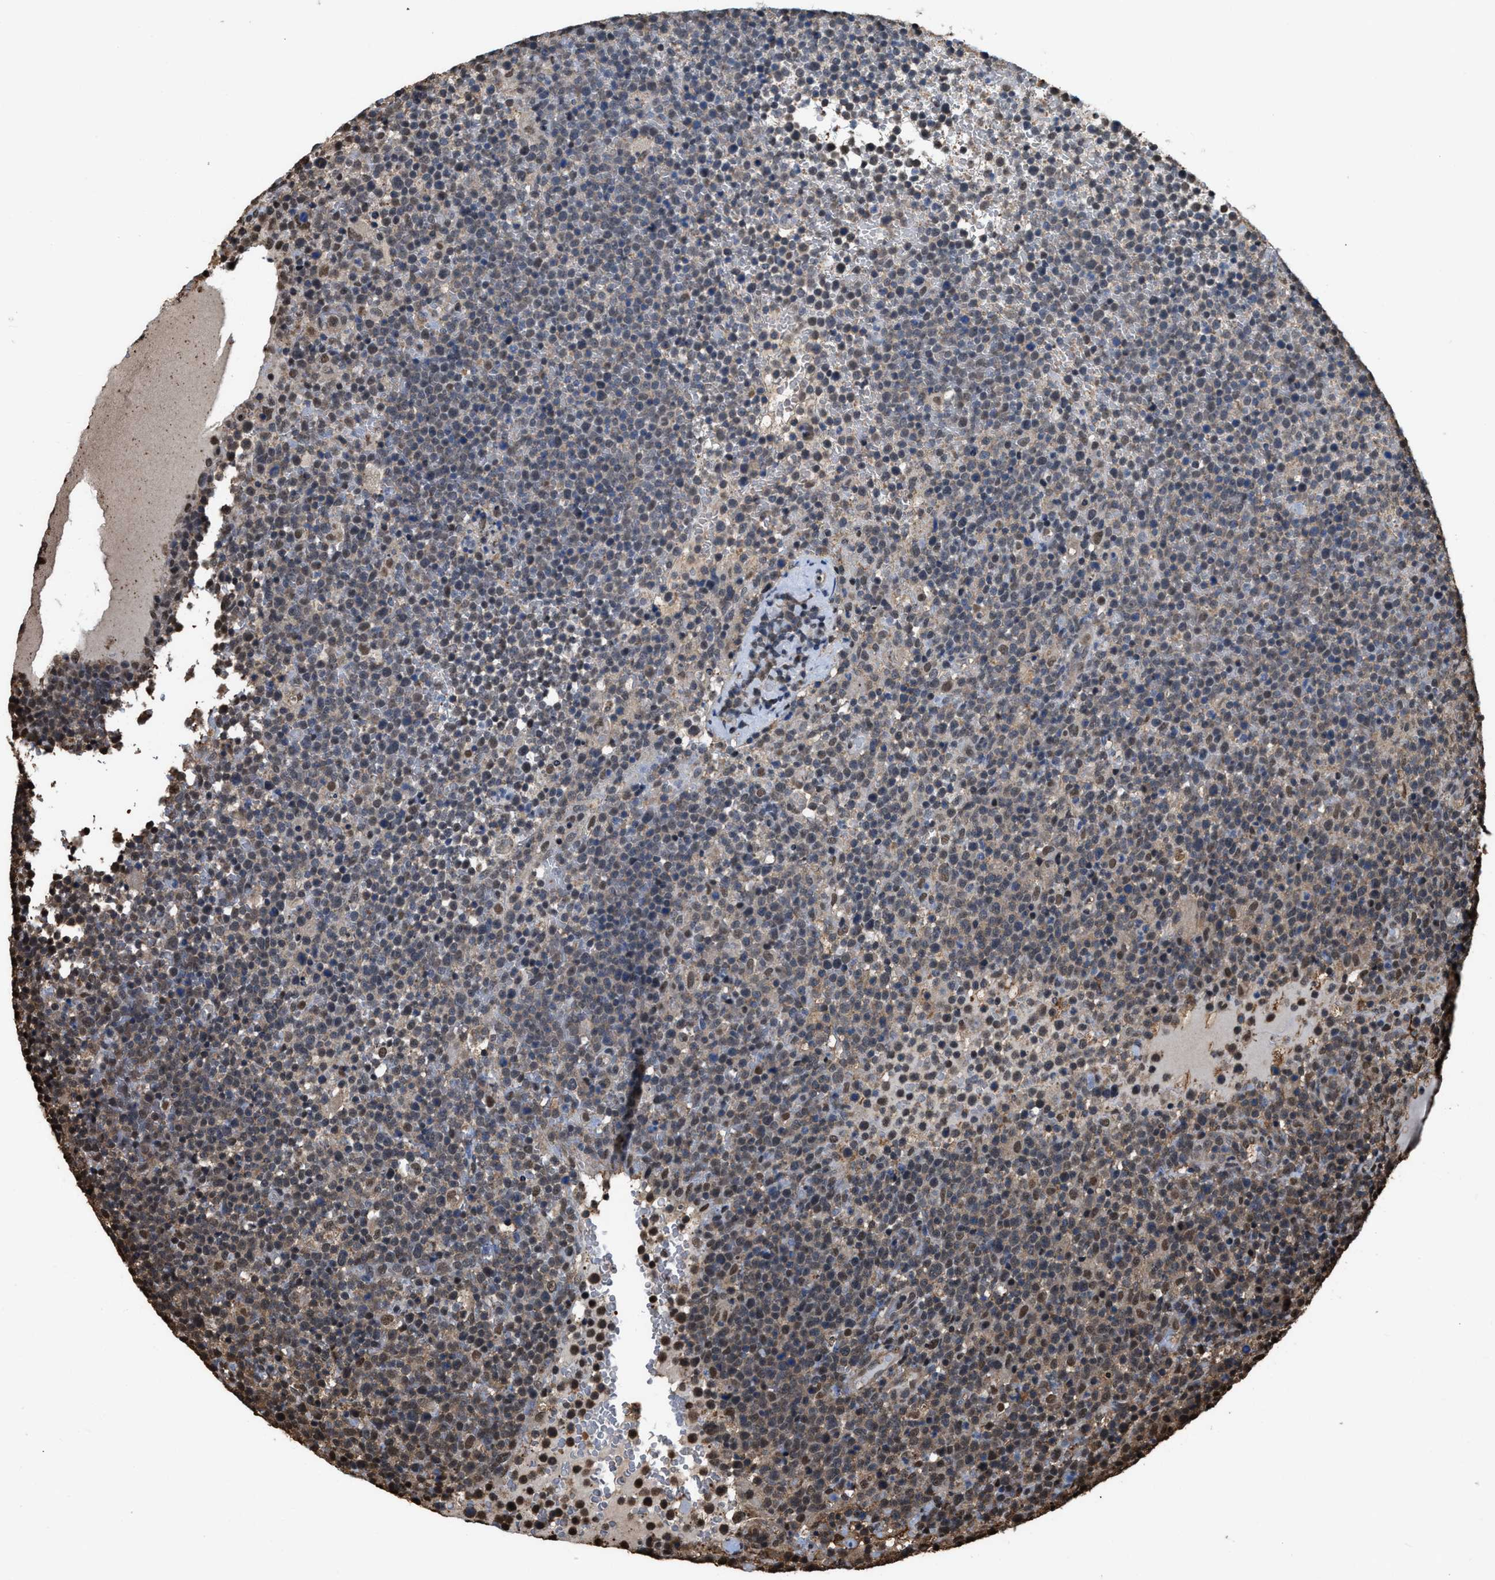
{"staining": {"intensity": "moderate", "quantity": "25%-75%", "location": "nuclear"}, "tissue": "lymphoma", "cell_type": "Tumor cells", "image_type": "cancer", "snomed": [{"axis": "morphology", "description": "Malignant lymphoma, non-Hodgkin's type, High grade"}, {"axis": "topography", "description": "Lymph node"}], "caption": "About 25%-75% of tumor cells in human high-grade malignant lymphoma, non-Hodgkin's type exhibit moderate nuclear protein expression as visualized by brown immunohistochemical staining.", "gene": "FNTA", "patient": {"sex": "male", "age": 61}}